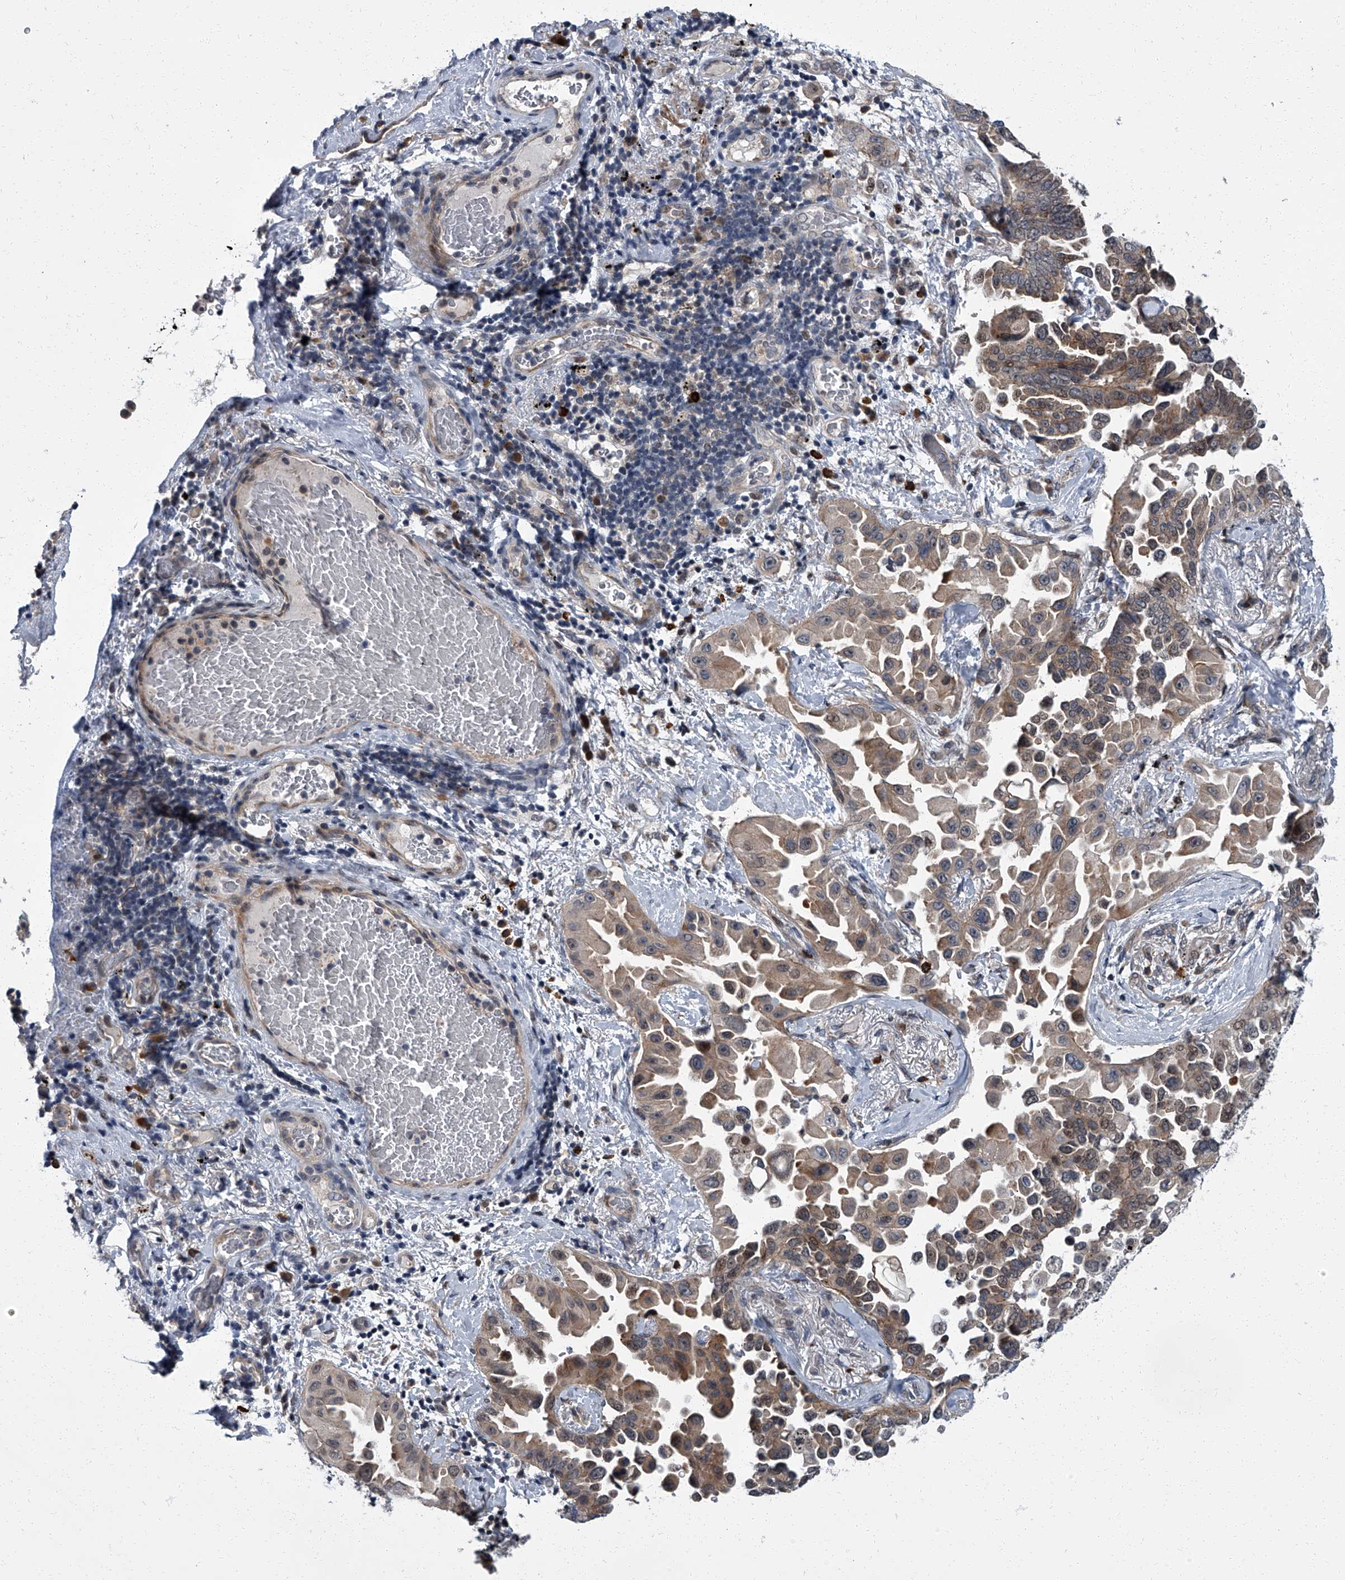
{"staining": {"intensity": "weak", "quantity": "25%-75%", "location": "cytoplasmic/membranous"}, "tissue": "lung cancer", "cell_type": "Tumor cells", "image_type": "cancer", "snomed": [{"axis": "morphology", "description": "Adenocarcinoma, NOS"}, {"axis": "topography", "description": "Lung"}], "caption": "Tumor cells demonstrate weak cytoplasmic/membranous positivity in approximately 25%-75% of cells in lung adenocarcinoma.", "gene": "ZNF274", "patient": {"sex": "female", "age": 67}}